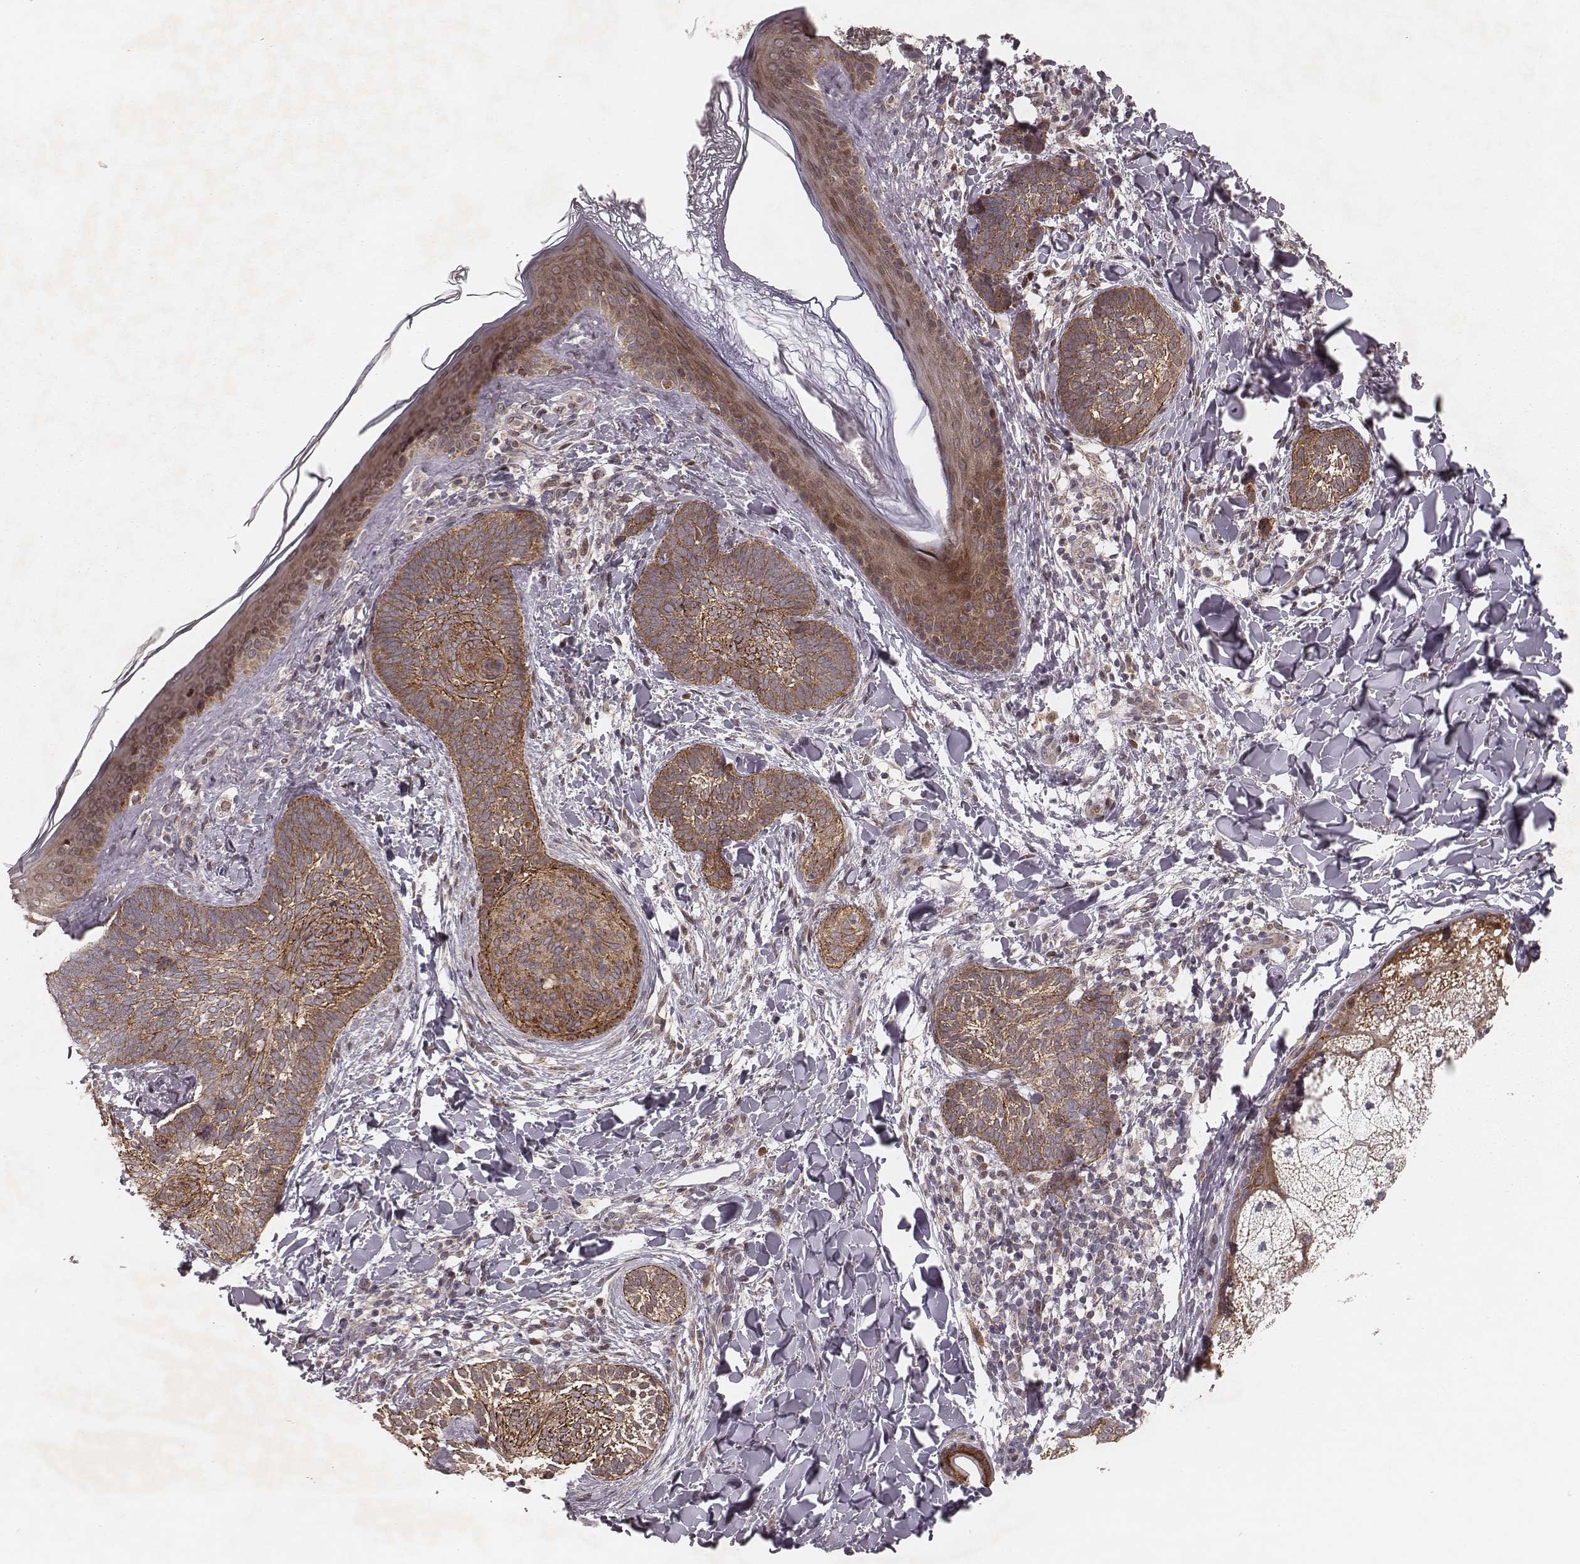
{"staining": {"intensity": "moderate", "quantity": ">75%", "location": "cytoplasmic/membranous"}, "tissue": "skin cancer", "cell_type": "Tumor cells", "image_type": "cancer", "snomed": [{"axis": "morphology", "description": "Normal tissue, NOS"}, {"axis": "morphology", "description": "Basal cell carcinoma"}, {"axis": "topography", "description": "Skin"}], "caption": "Immunohistochemical staining of skin cancer shows medium levels of moderate cytoplasmic/membranous protein expression in about >75% of tumor cells.", "gene": "NDUFA7", "patient": {"sex": "male", "age": 46}}